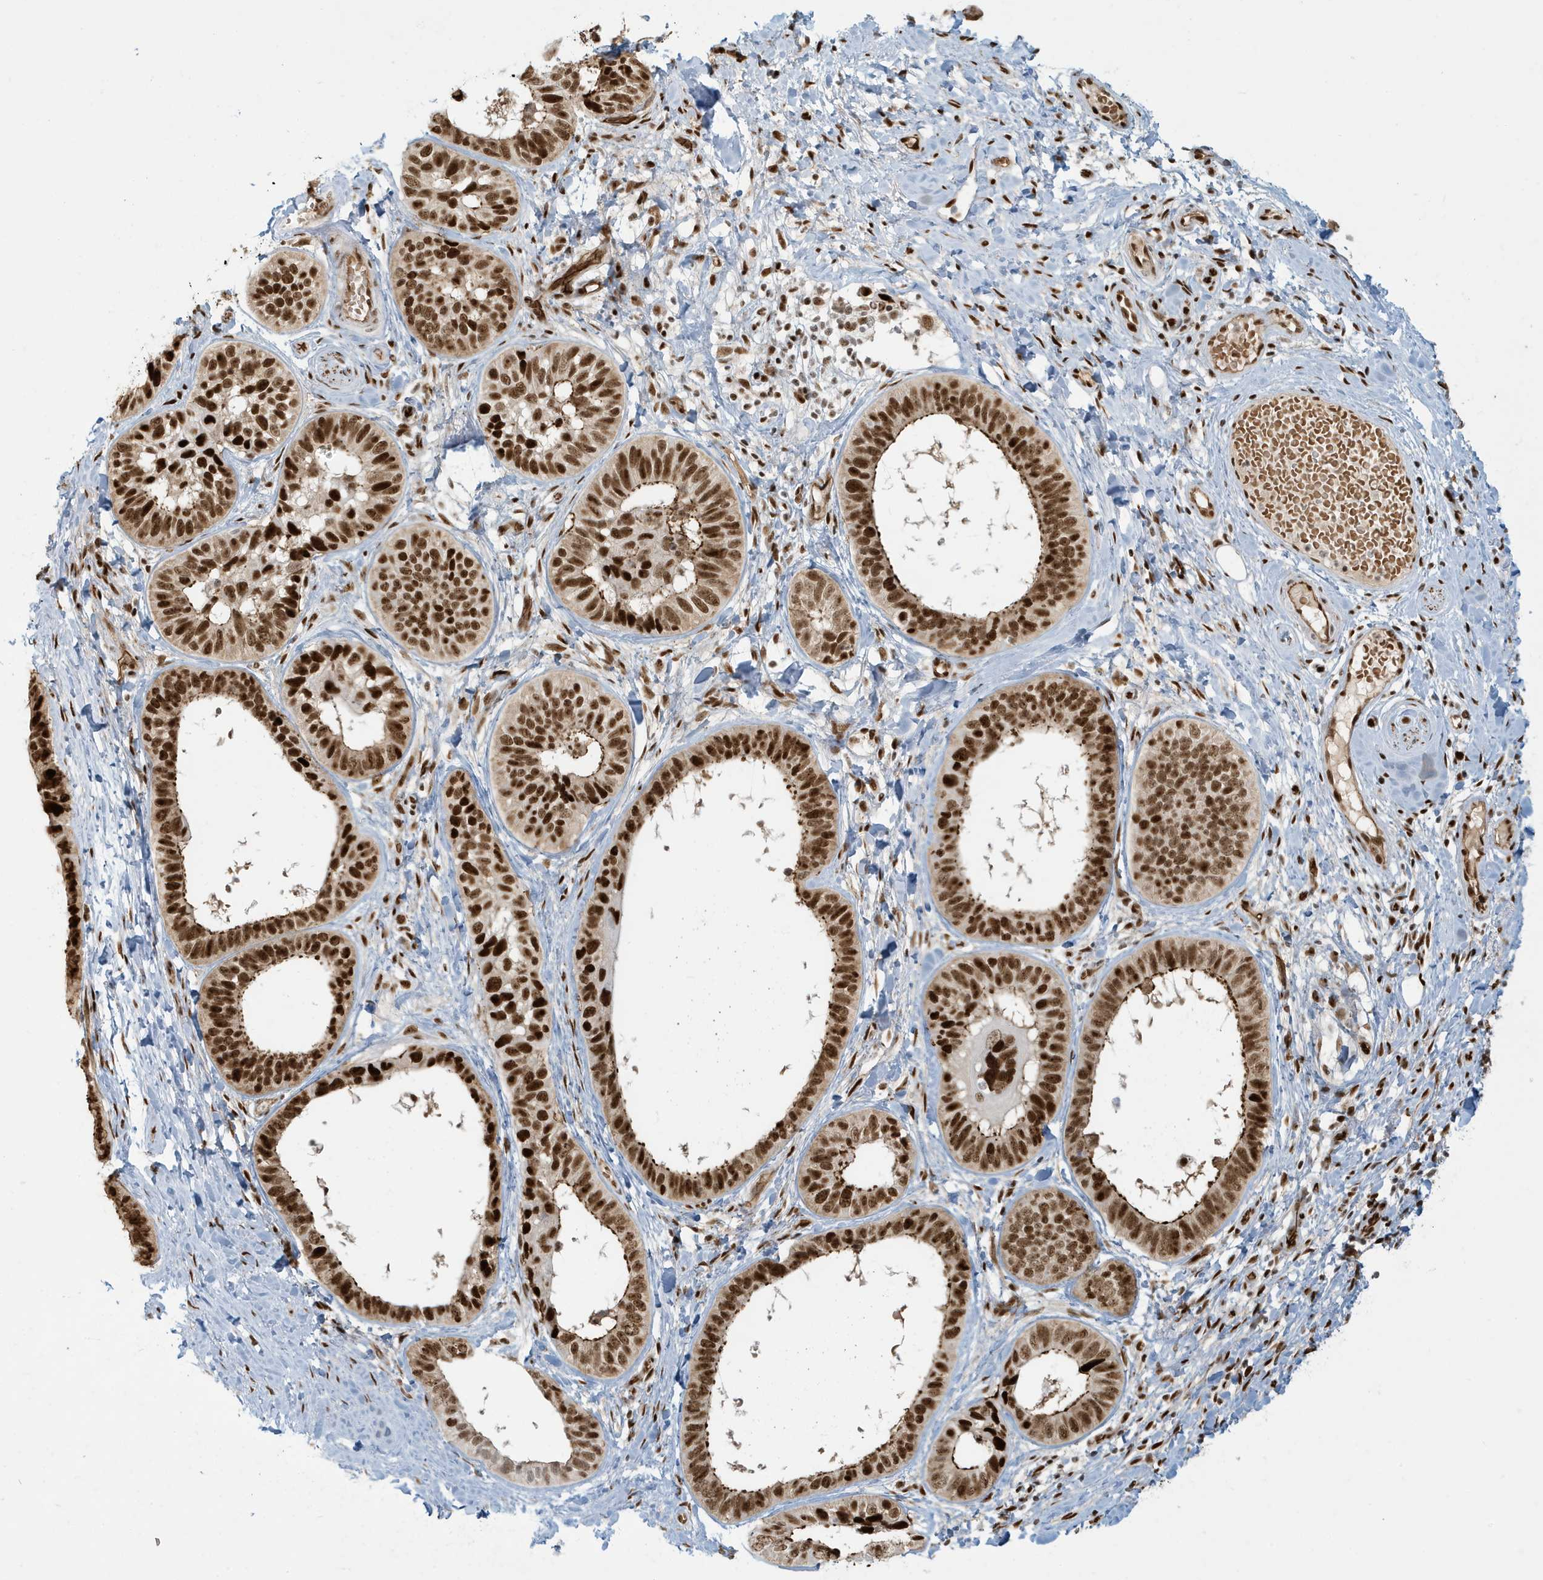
{"staining": {"intensity": "strong", "quantity": ">75%", "location": "nuclear"}, "tissue": "skin cancer", "cell_type": "Tumor cells", "image_type": "cancer", "snomed": [{"axis": "morphology", "description": "Basal cell carcinoma"}, {"axis": "topography", "description": "Skin"}], "caption": "Basal cell carcinoma (skin) tissue shows strong nuclear staining in approximately >75% of tumor cells, visualized by immunohistochemistry.", "gene": "CKS2", "patient": {"sex": "male", "age": 62}}